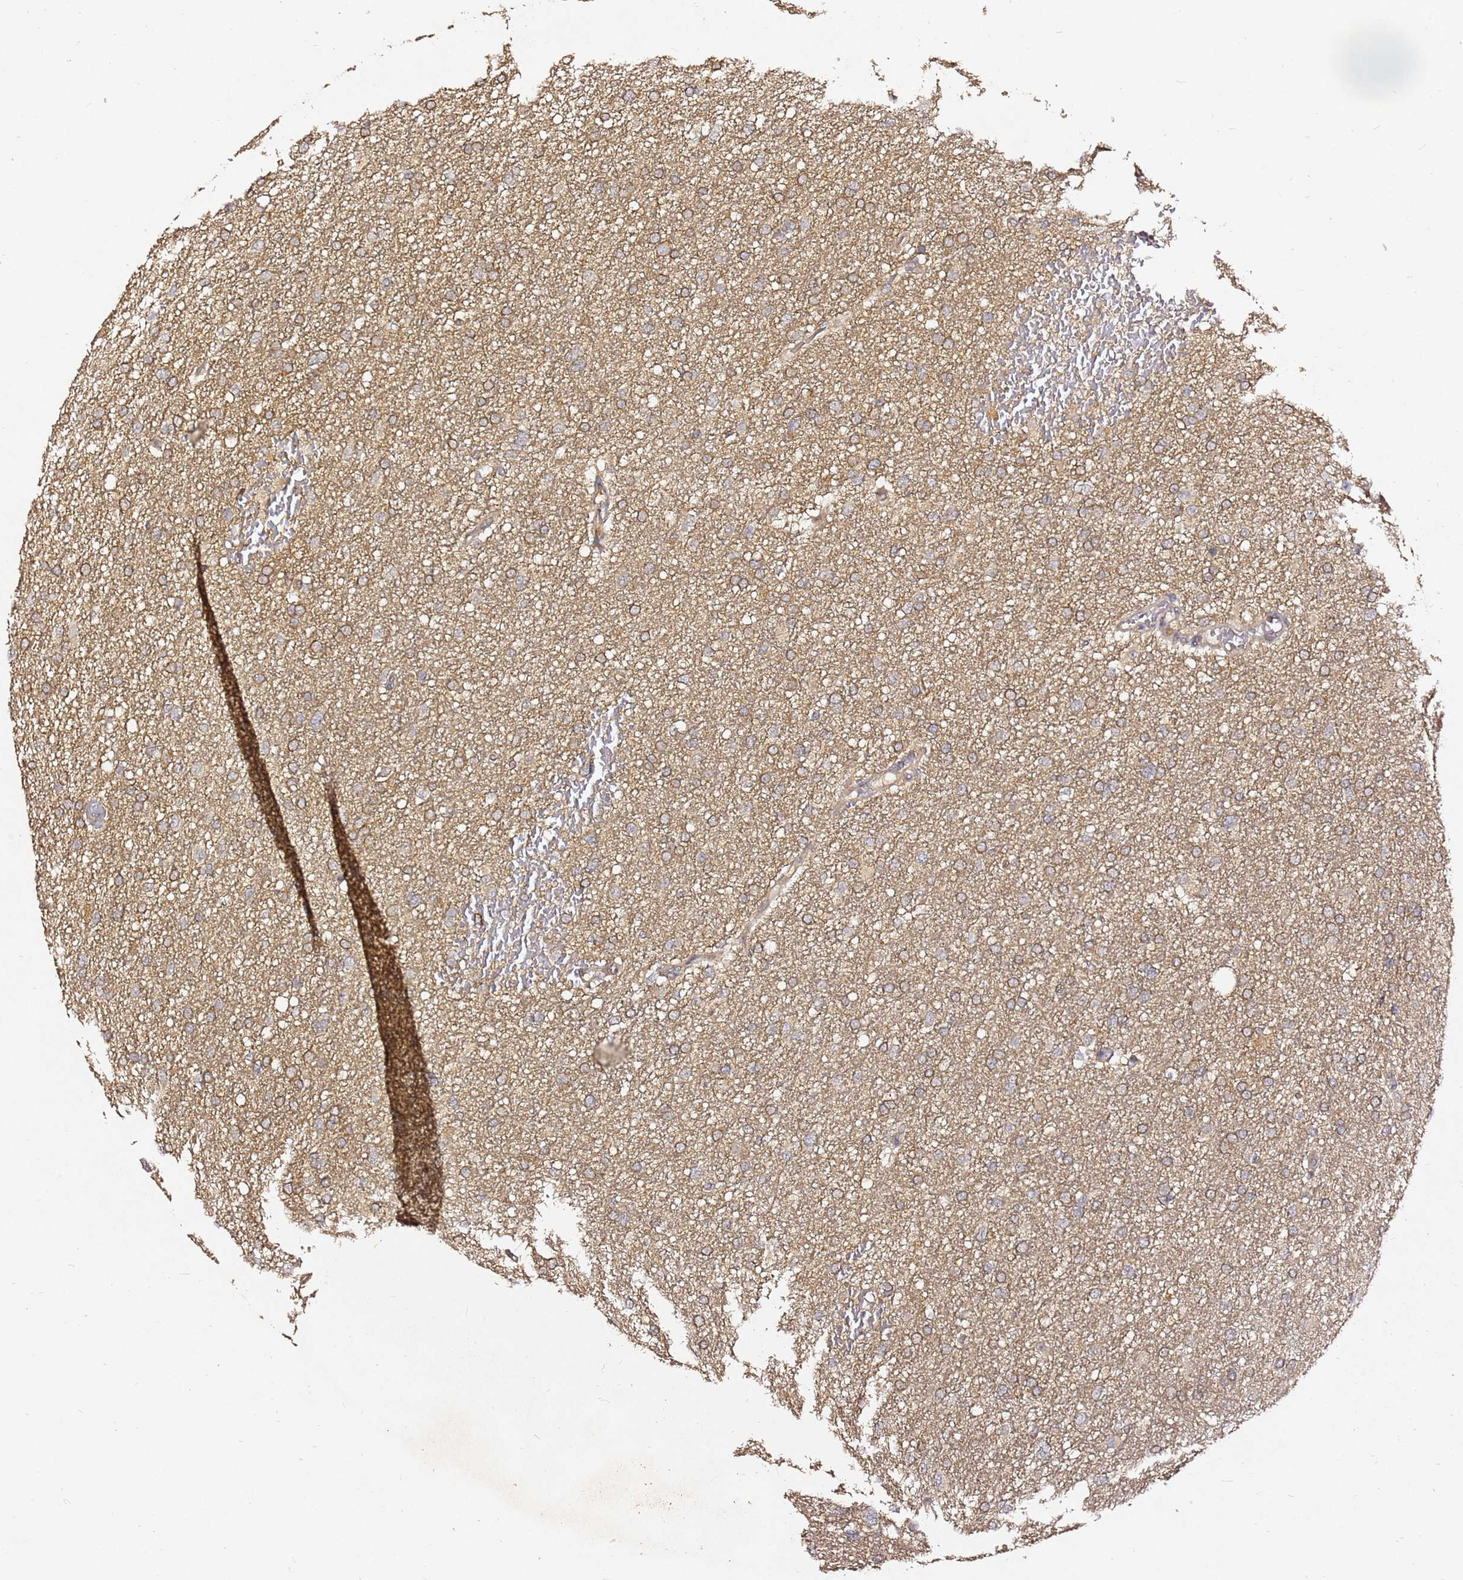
{"staining": {"intensity": "moderate", "quantity": ">75%", "location": "cytoplasmic/membranous"}, "tissue": "glioma", "cell_type": "Tumor cells", "image_type": "cancer", "snomed": [{"axis": "morphology", "description": "Glioma, malignant, High grade"}, {"axis": "topography", "description": "Cerebral cortex"}], "caption": "Tumor cells reveal medium levels of moderate cytoplasmic/membranous expression in about >75% of cells in human glioma.", "gene": "C6orf136", "patient": {"sex": "female", "age": 36}}